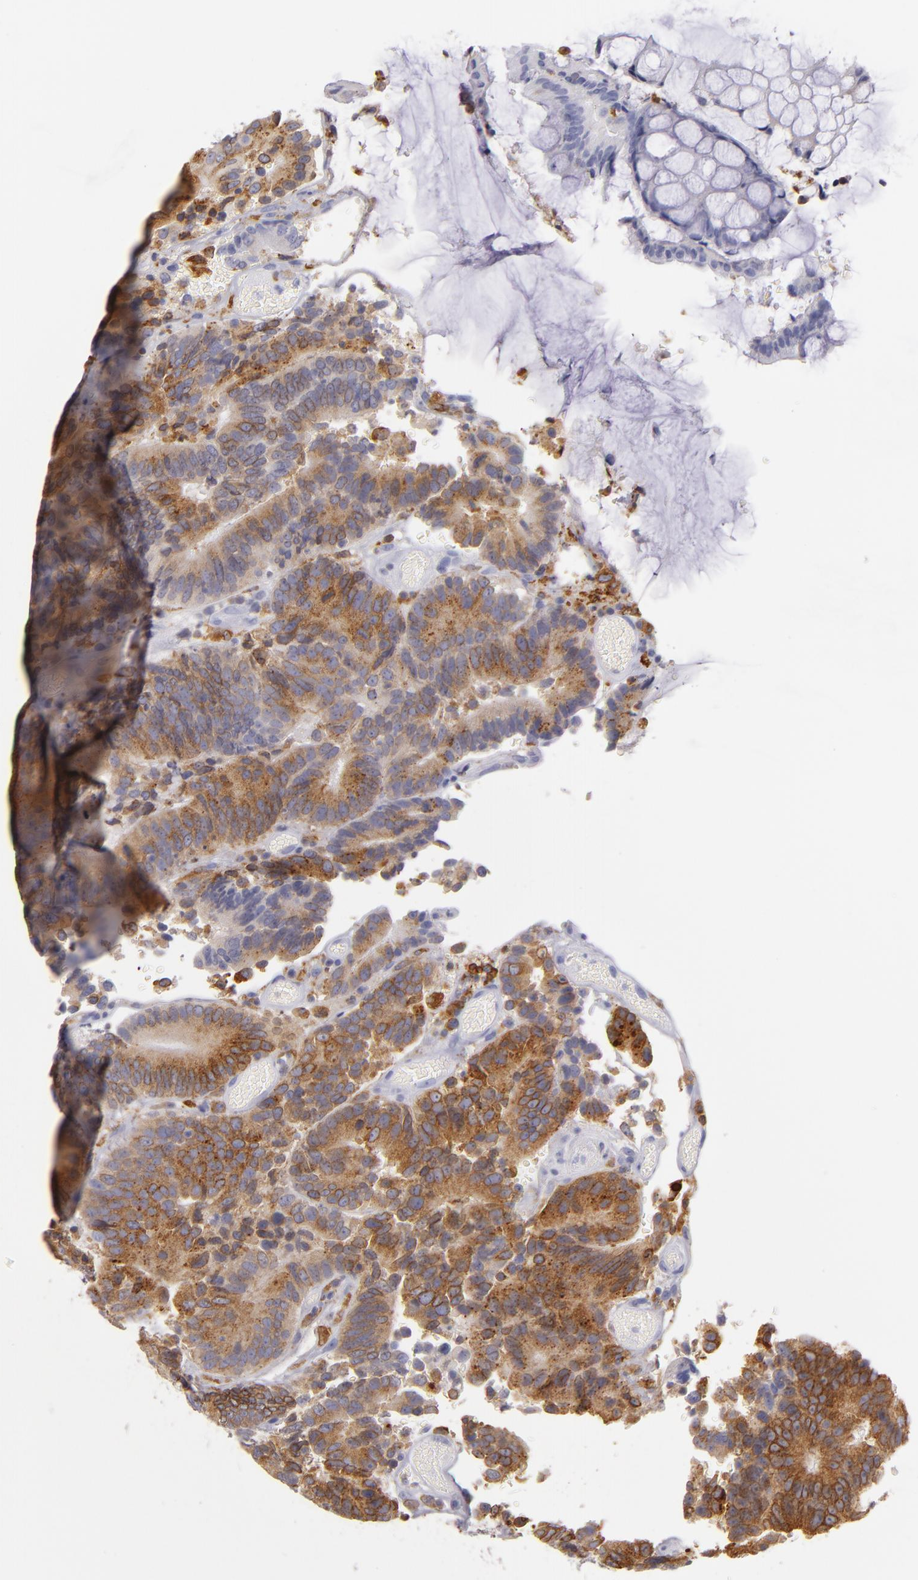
{"staining": {"intensity": "moderate", "quantity": "25%-75%", "location": "cytoplasmic/membranous"}, "tissue": "colorectal cancer", "cell_type": "Tumor cells", "image_type": "cancer", "snomed": [{"axis": "morphology", "description": "Normal tissue, NOS"}, {"axis": "morphology", "description": "Adenocarcinoma, NOS"}, {"axis": "topography", "description": "Colon"}], "caption": "Tumor cells demonstrate moderate cytoplasmic/membranous positivity in about 25%-75% of cells in adenocarcinoma (colorectal). Using DAB (brown) and hematoxylin (blue) stains, captured at high magnification using brightfield microscopy.", "gene": "CD74", "patient": {"sex": "female", "age": 78}}